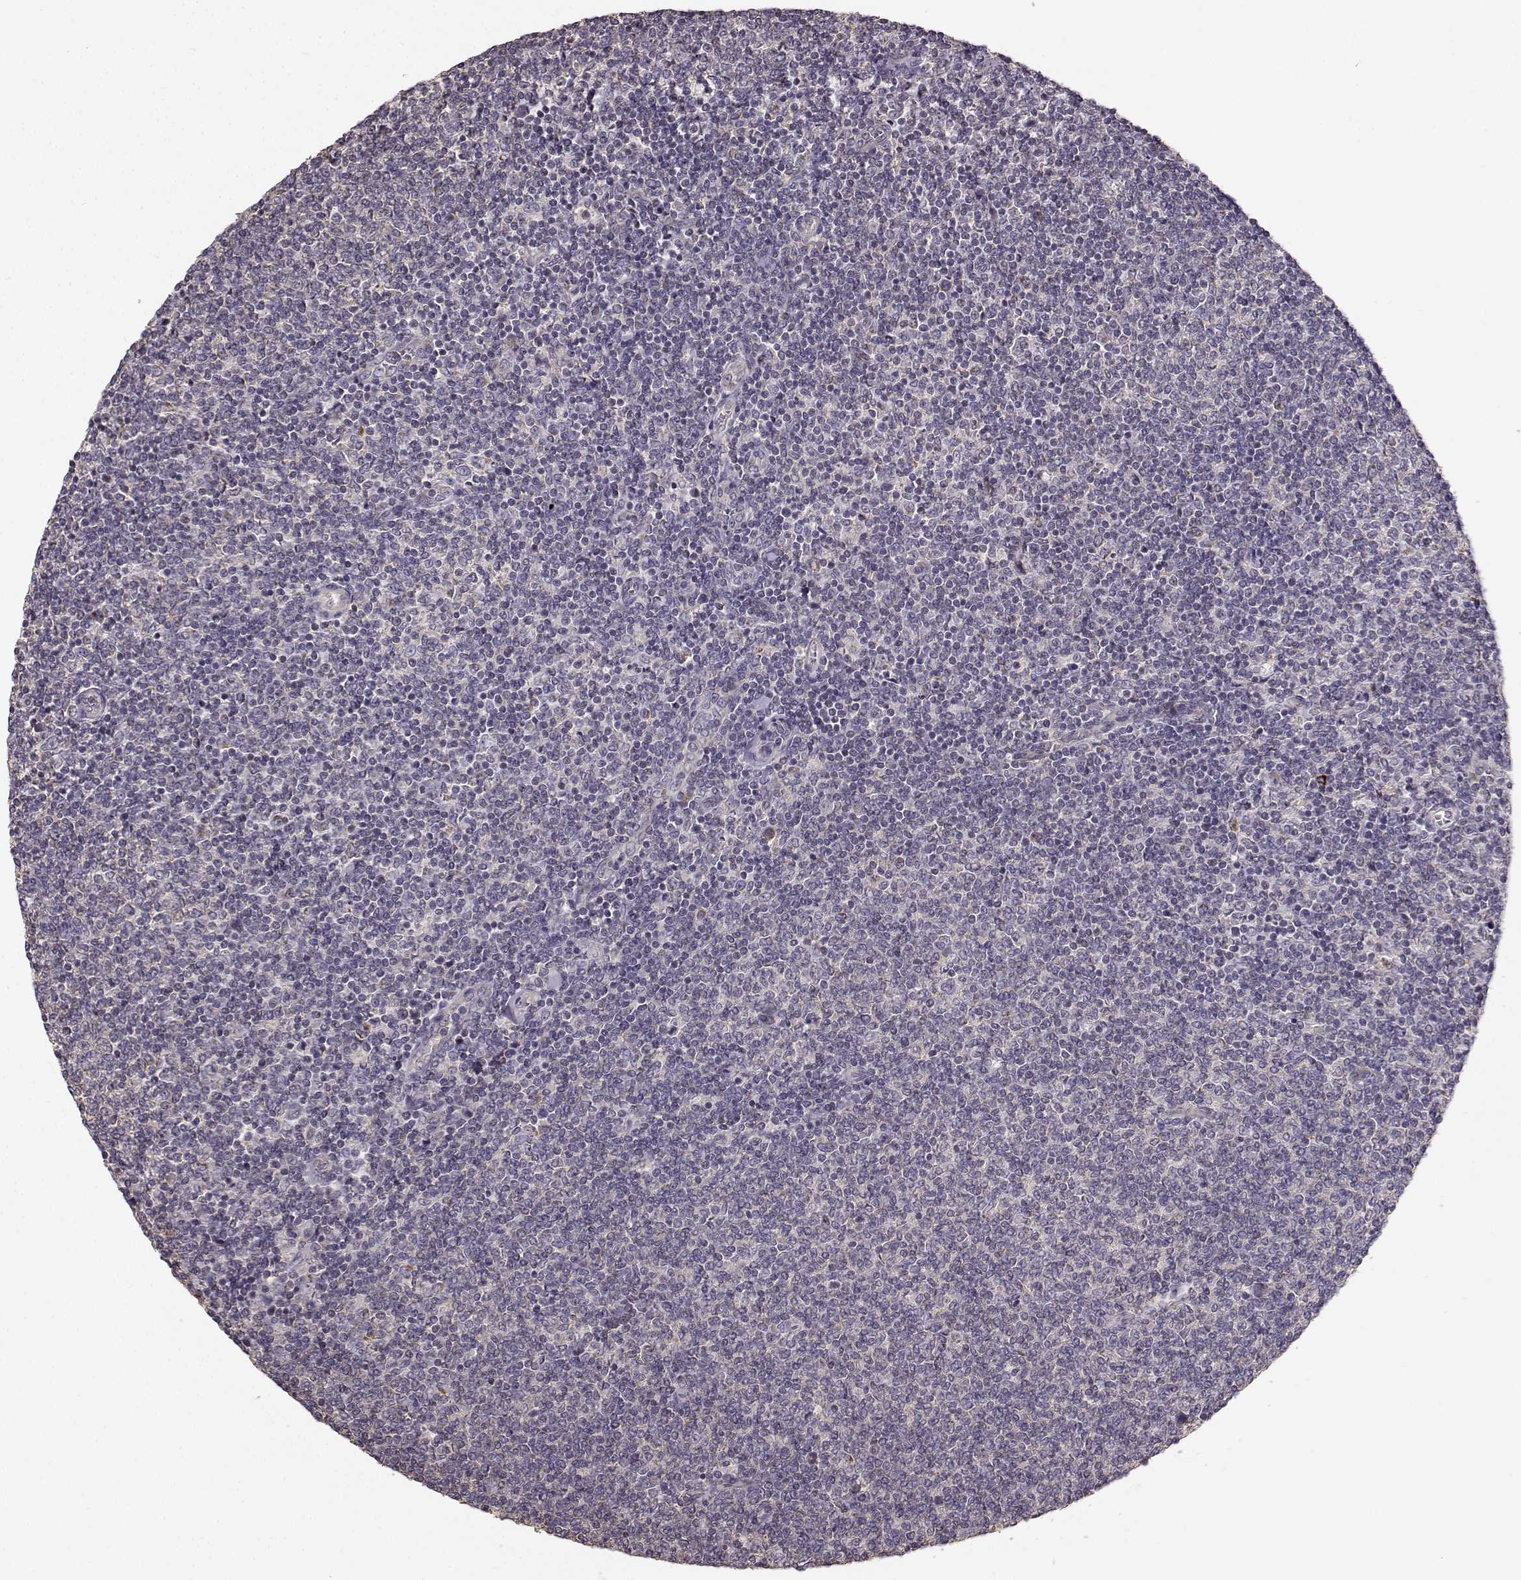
{"staining": {"intensity": "negative", "quantity": "none", "location": "none"}, "tissue": "lymphoma", "cell_type": "Tumor cells", "image_type": "cancer", "snomed": [{"axis": "morphology", "description": "Malignant lymphoma, non-Hodgkin's type, Low grade"}, {"axis": "topography", "description": "Lymph node"}], "caption": "An image of low-grade malignant lymphoma, non-Hodgkin's type stained for a protein reveals no brown staining in tumor cells.", "gene": "ERBB3", "patient": {"sex": "male", "age": 52}}